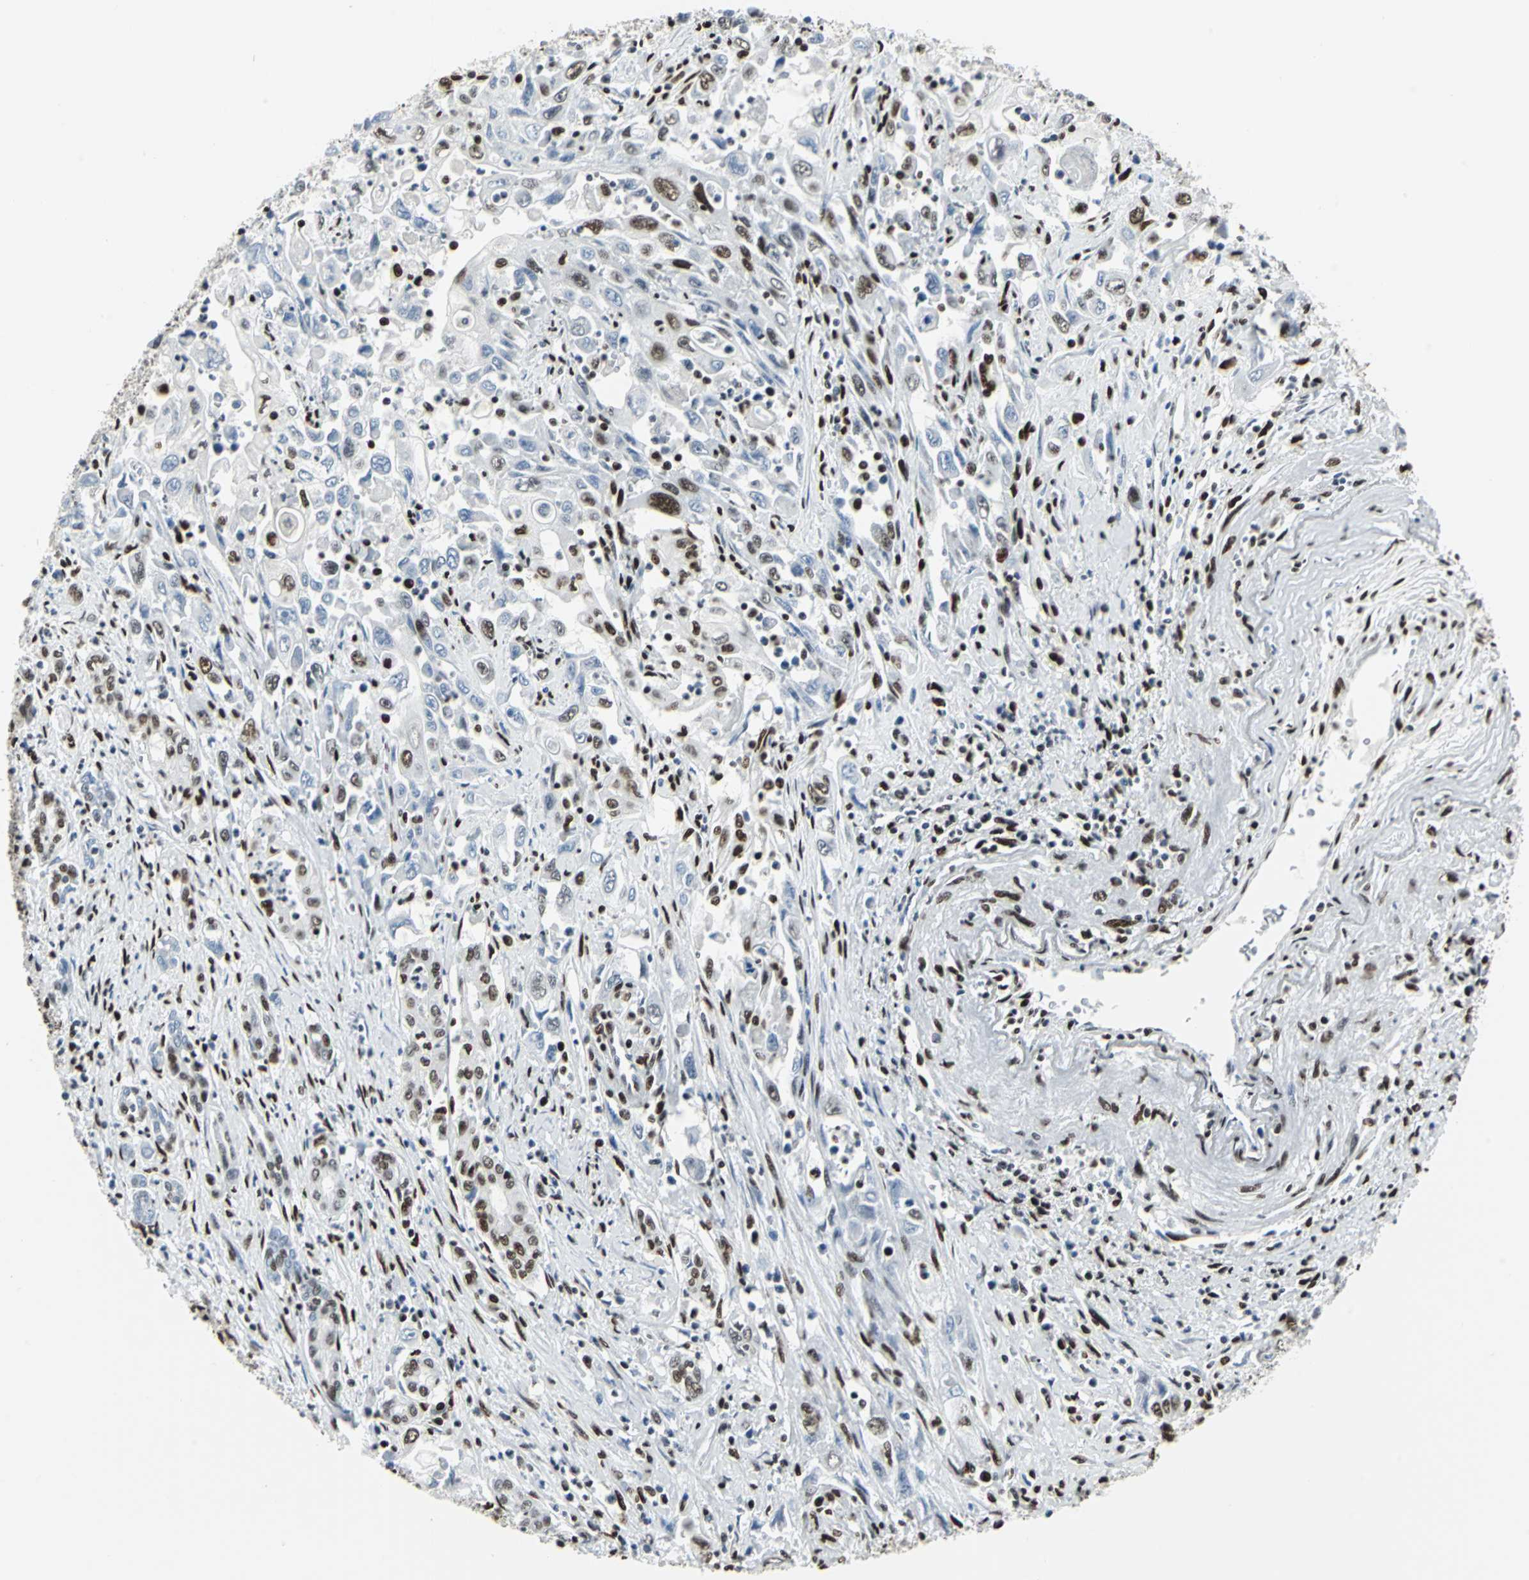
{"staining": {"intensity": "moderate", "quantity": "<25%", "location": "nuclear"}, "tissue": "pancreatic cancer", "cell_type": "Tumor cells", "image_type": "cancer", "snomed": [{"axis": "morphology", "description": "Adenocarcinoma, NOS"}, {"axis": "topography", "description": "Pancreas"}], "caption": "The photomicrograph reveals immunohistochemical staining of pancreatic adenocarcinoma. There is moderate nuclear expression is identified in approximately <25% of tumor cells.", "gene": "HDAC2", "patient": {"sex": "male", "age": 70}}